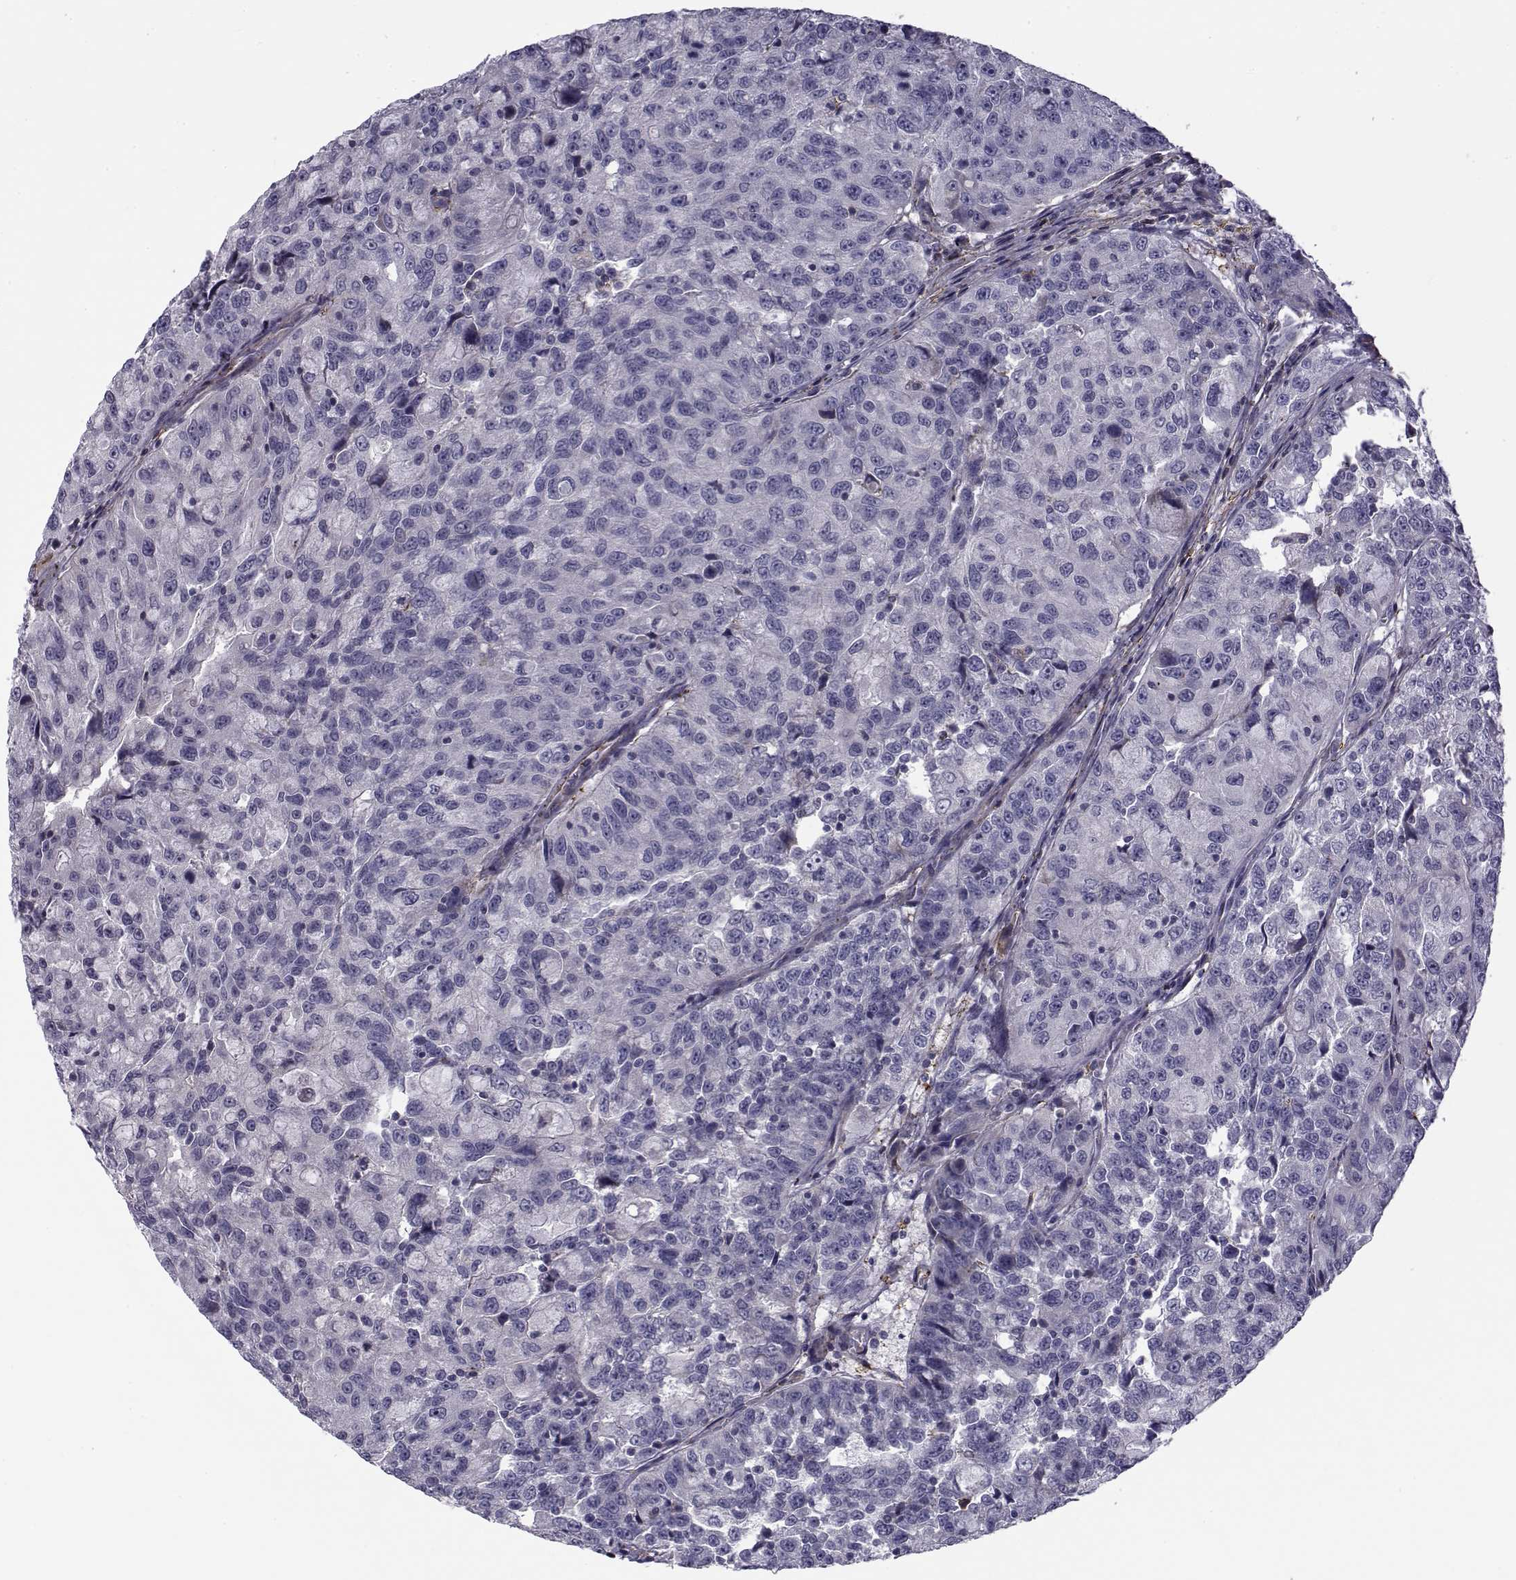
{"staining": {"intensity": "negative", "quantity": "none", "location": "none"}, "tissue": "urothelial cancer", "cell_type": "Tumor cells", "image_type": "cancer", "snomed": [{"axis": "morphology", "description": "Urothelial carcinoma, NOS"}, {"axis": "morphology", "description": "Urothelial carcinoma, High grade"}, {"axis": "topography", "description": "Urinary bladder"}], "caption": "This is an immunohistochemistry (IHC) micrograph of transitional cell carcinoma. There is no staining in tumor cells.", "gene": "LRRC27", "patient": {"sex": "female", "age": 73}}